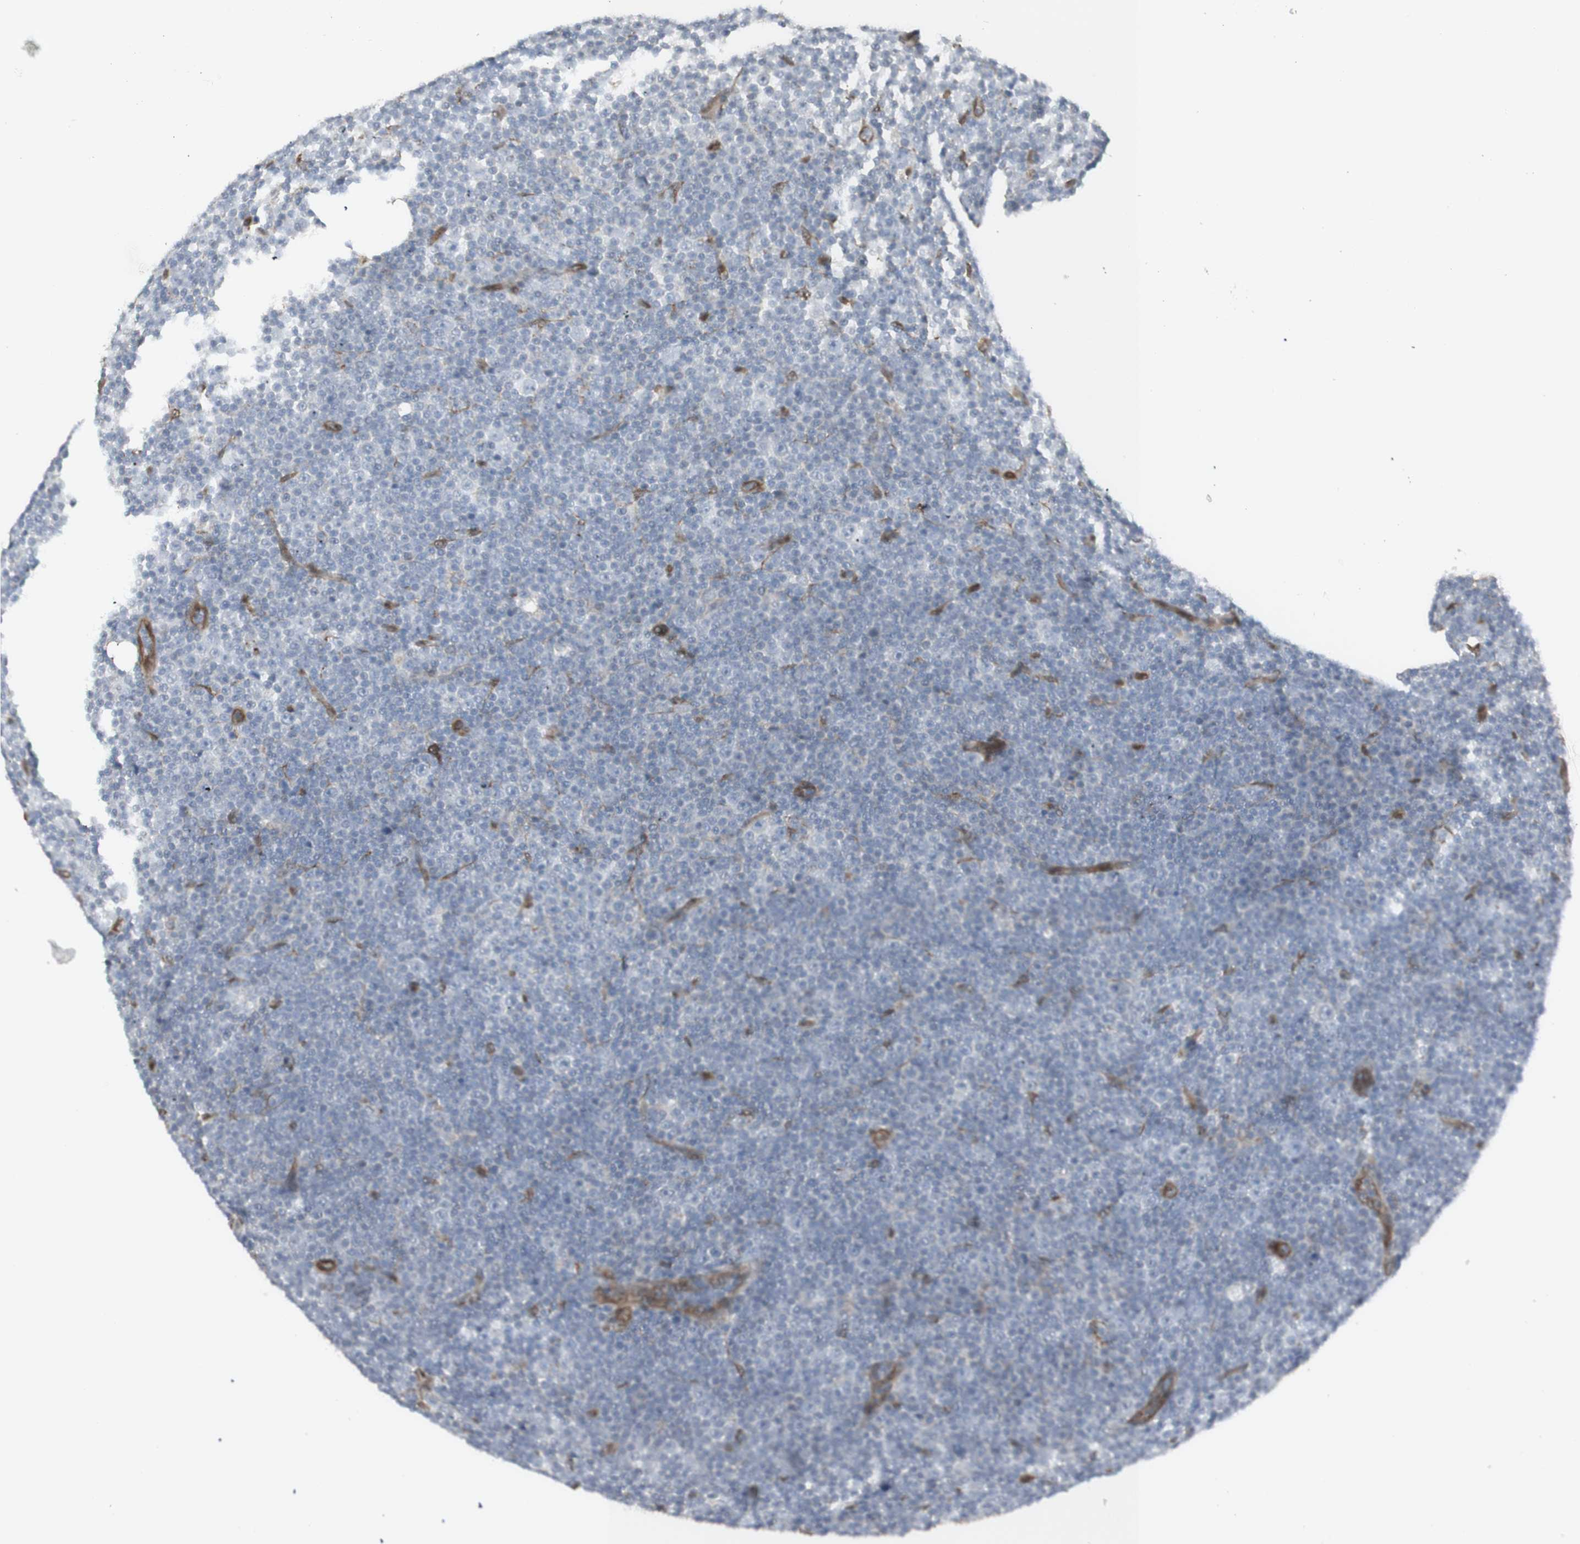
{"staining": {"intensity": "negative", "quantity": "none", "location": "none"}, "tissue": "lymphoma", "cell_type": "Tumor cells", "image_type": "cancer", "snomed": [{"axis": "morphology", "description": "Malignant lymphoma, non-Hodgkin's type, Low grade"}, {"axis": "topography", "description": "Lymph node"}], "caption": "Protein analysis of lymphoma displays no significant expression in tumor cells.", "gene": "CNN3", "patient": {"sex": "female", "age": 67}}